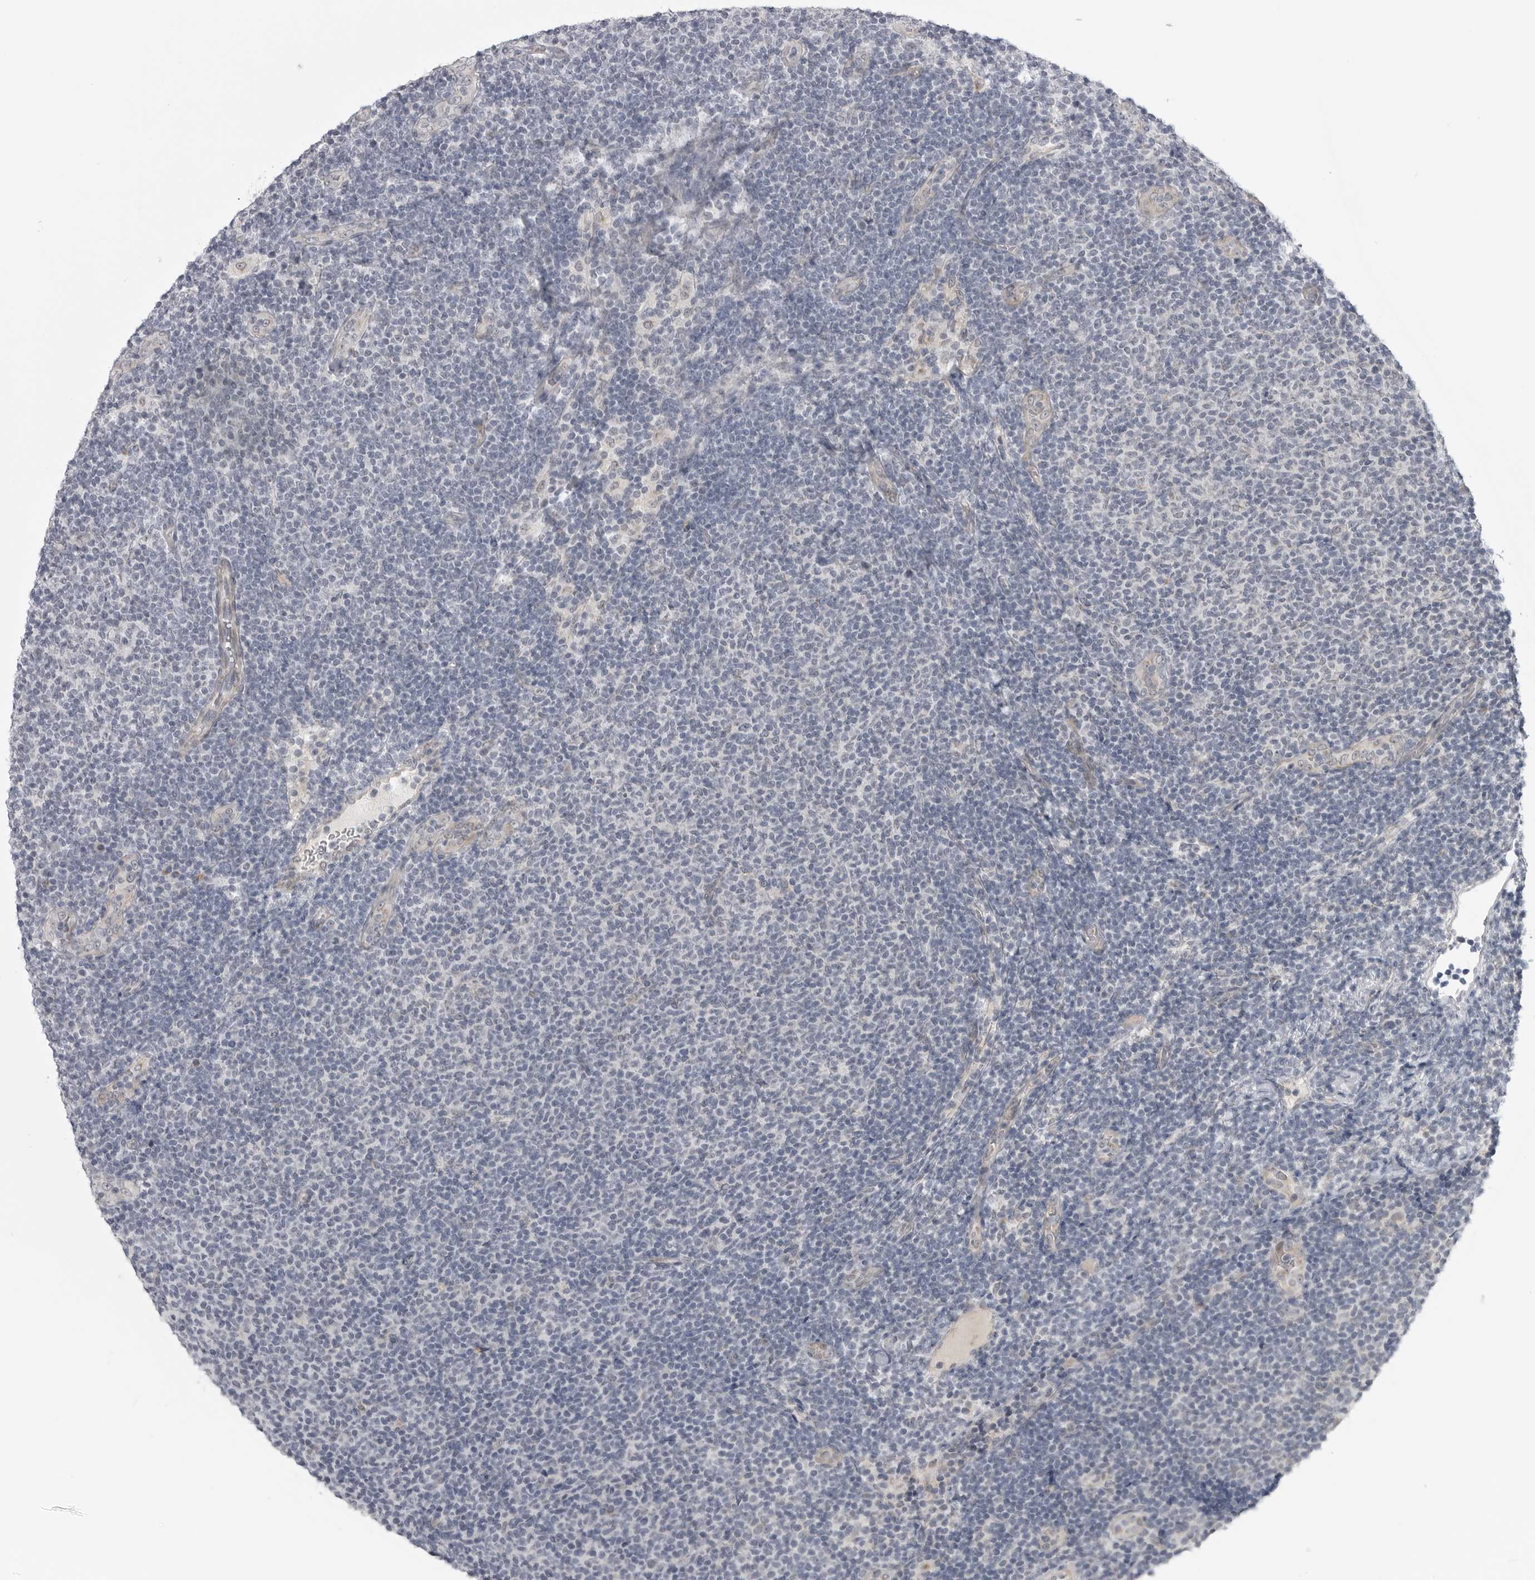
{"staining": {"intensity": "negative", "quantity": "none", "location": "none"}, "tissue": "lymphoma", "cell_type": "Tumor cells", "image_type": "cancer", "snomed": [{"axis": "morphology", "description": "Malignant lymphoma, non-Hodgkin's type, Low grade"}, {"axis": "topography", "description": "Lymph node"}], "caption": "Immunohistochemistry micrograph of neoplastic tissue: human low-grade malignant lymphoma, non-Hodgkin's type stained with DAB (3,3'-diaminobenzidine) demonstrates no significant protein expression in tumor cells.", "gene": "LRRC45", "patient": {"sex": "male", "age": 66}}